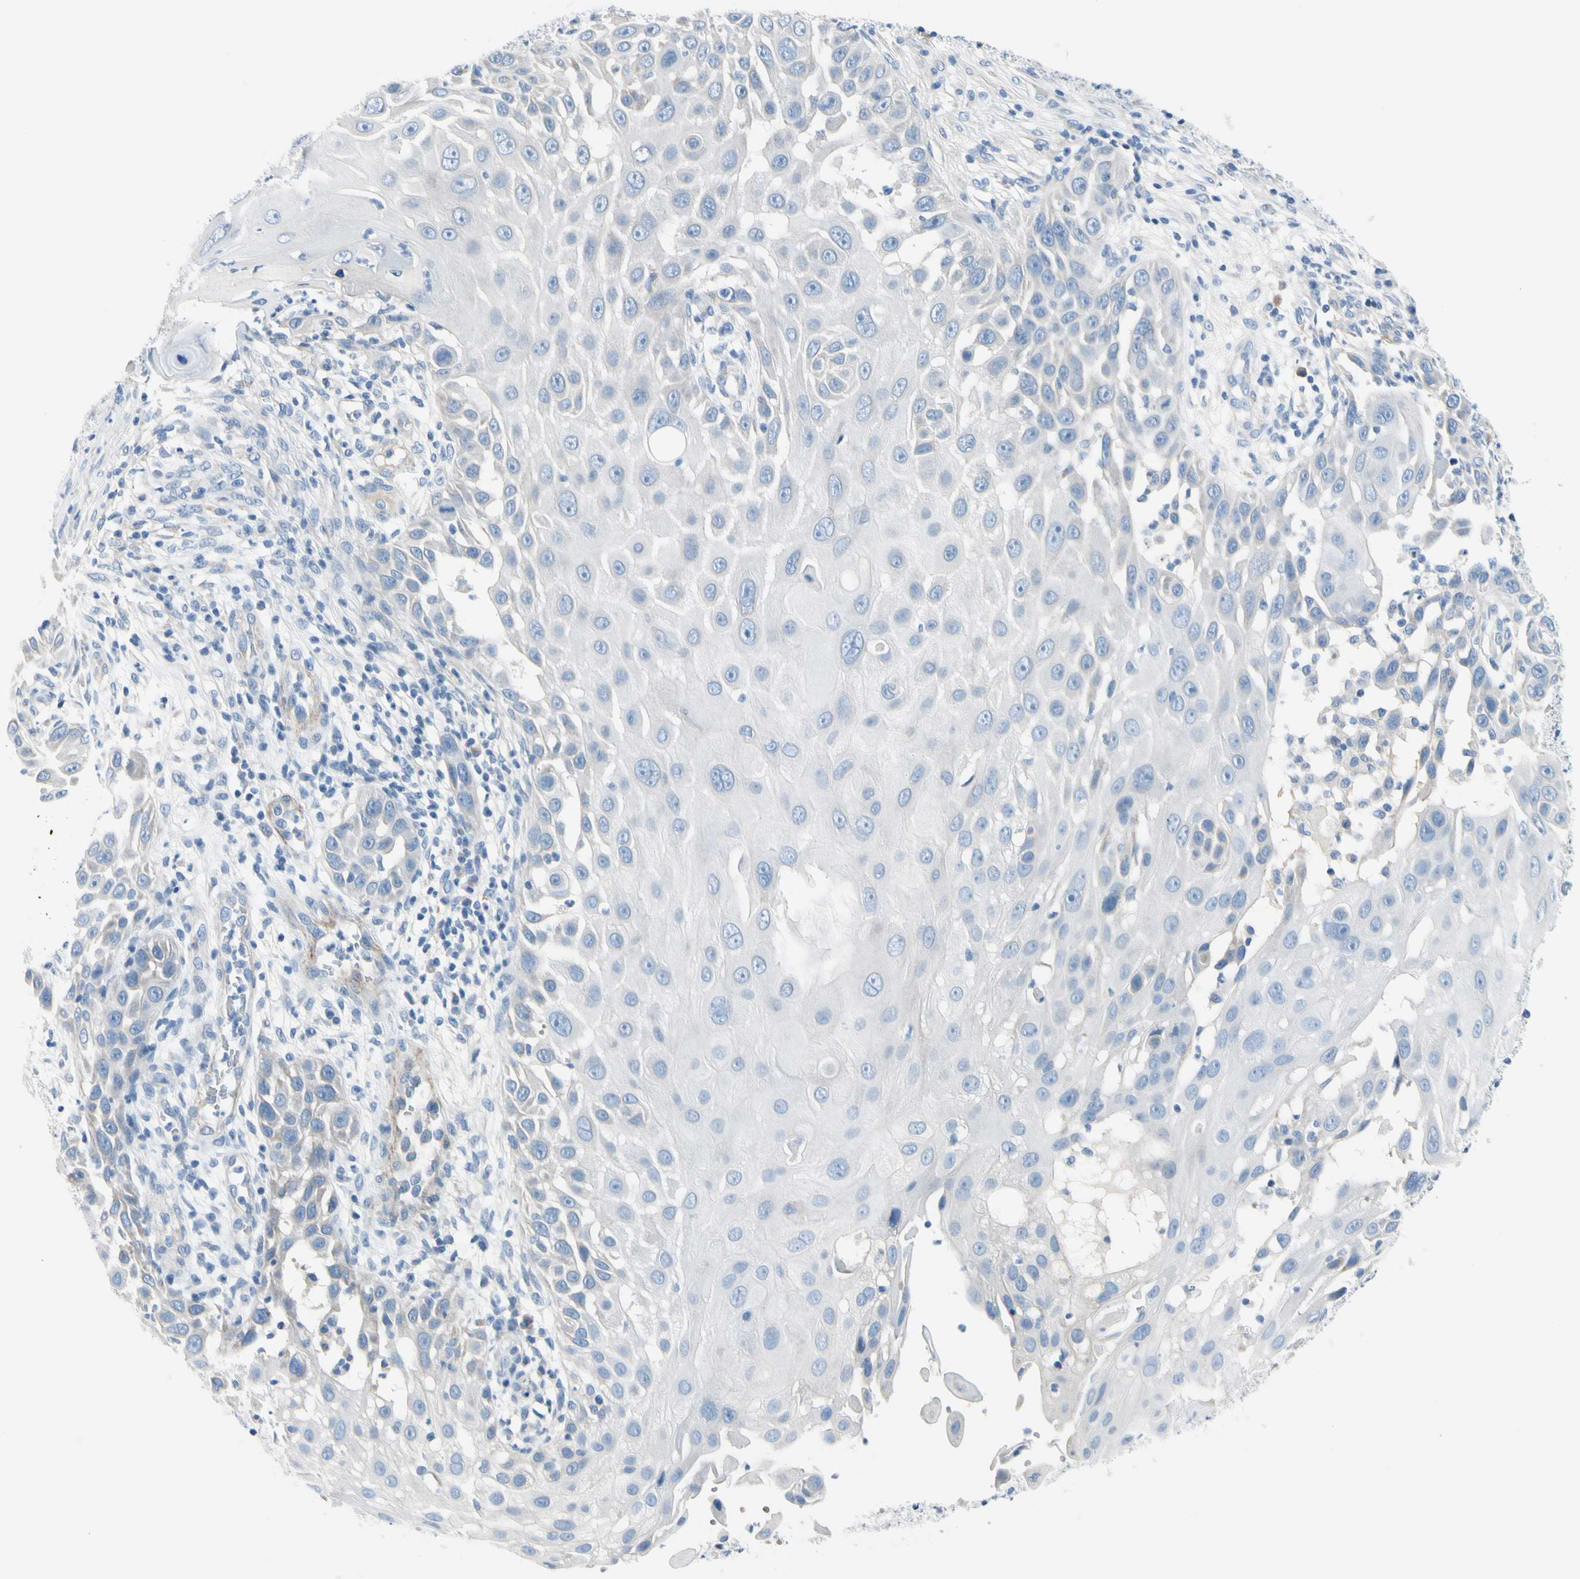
{"staining": {"intensity": "negative", "quantity": "none", "location": "none"}, "tissue": "skin cancer", "cell_type": "Tumor cells", "image_type": "cancer", "snomed": [{"axis": "morphology", "description": "Squamous cell carcinoma, NOS"}, {"axis": "topography", "description": "Skin"}], "caption": "Immunohistochemistry (IHC) micrograph of neoplastic tissue: skin squamous cell carcinoma stained with DAB (3,3'-diaminobenzidine) reveals no significant protein positivity in tumor cells.", "gene": "FCER2", "patient": {"sex": "female", "age": 44}}